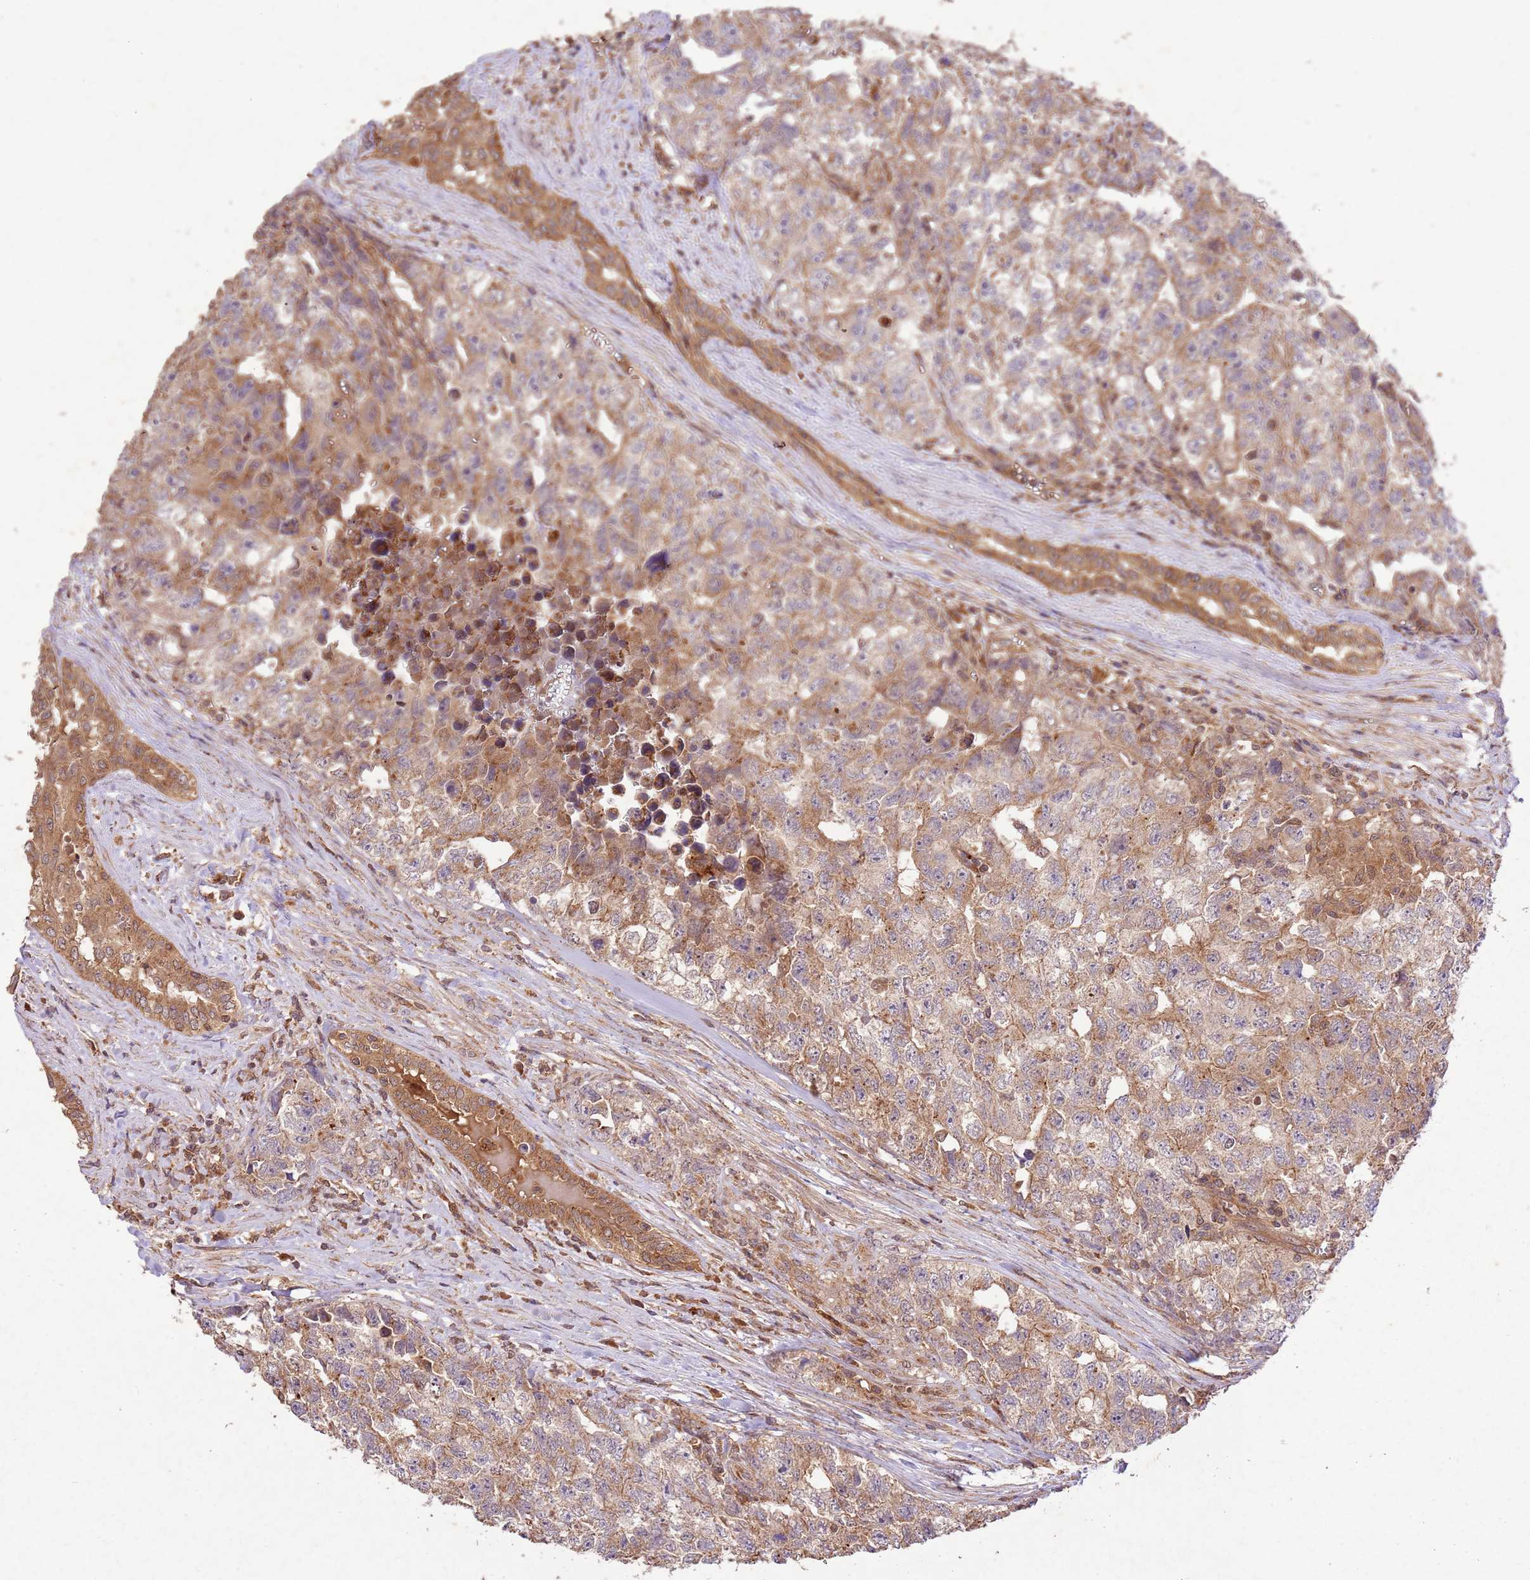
{"staining": {"intensity": "moderate", "quantity": ">75%", "location": "cytoplasmic/membranous"}, "tissue": "testis cancer", "cell_type": "Tumor cells", "image_type": "cancer", "snomed": [{"axis": "morphology", "description": "Carcinoma, Embryonal, NOS"}, {"axis": "topography", "description": "Testis"}], "caption": "IHC image of neoplastic tissue: testis embryonal carcinoma stained using IHC exhibits medium levels of moderate protein expression localized specifically in the cytoplasmic/membranous of tumor cells, appearing as a cytoplasmic/membranous brown color.", "gene": "LRRC28", "patient": {"sex": "male", "age": 31}}